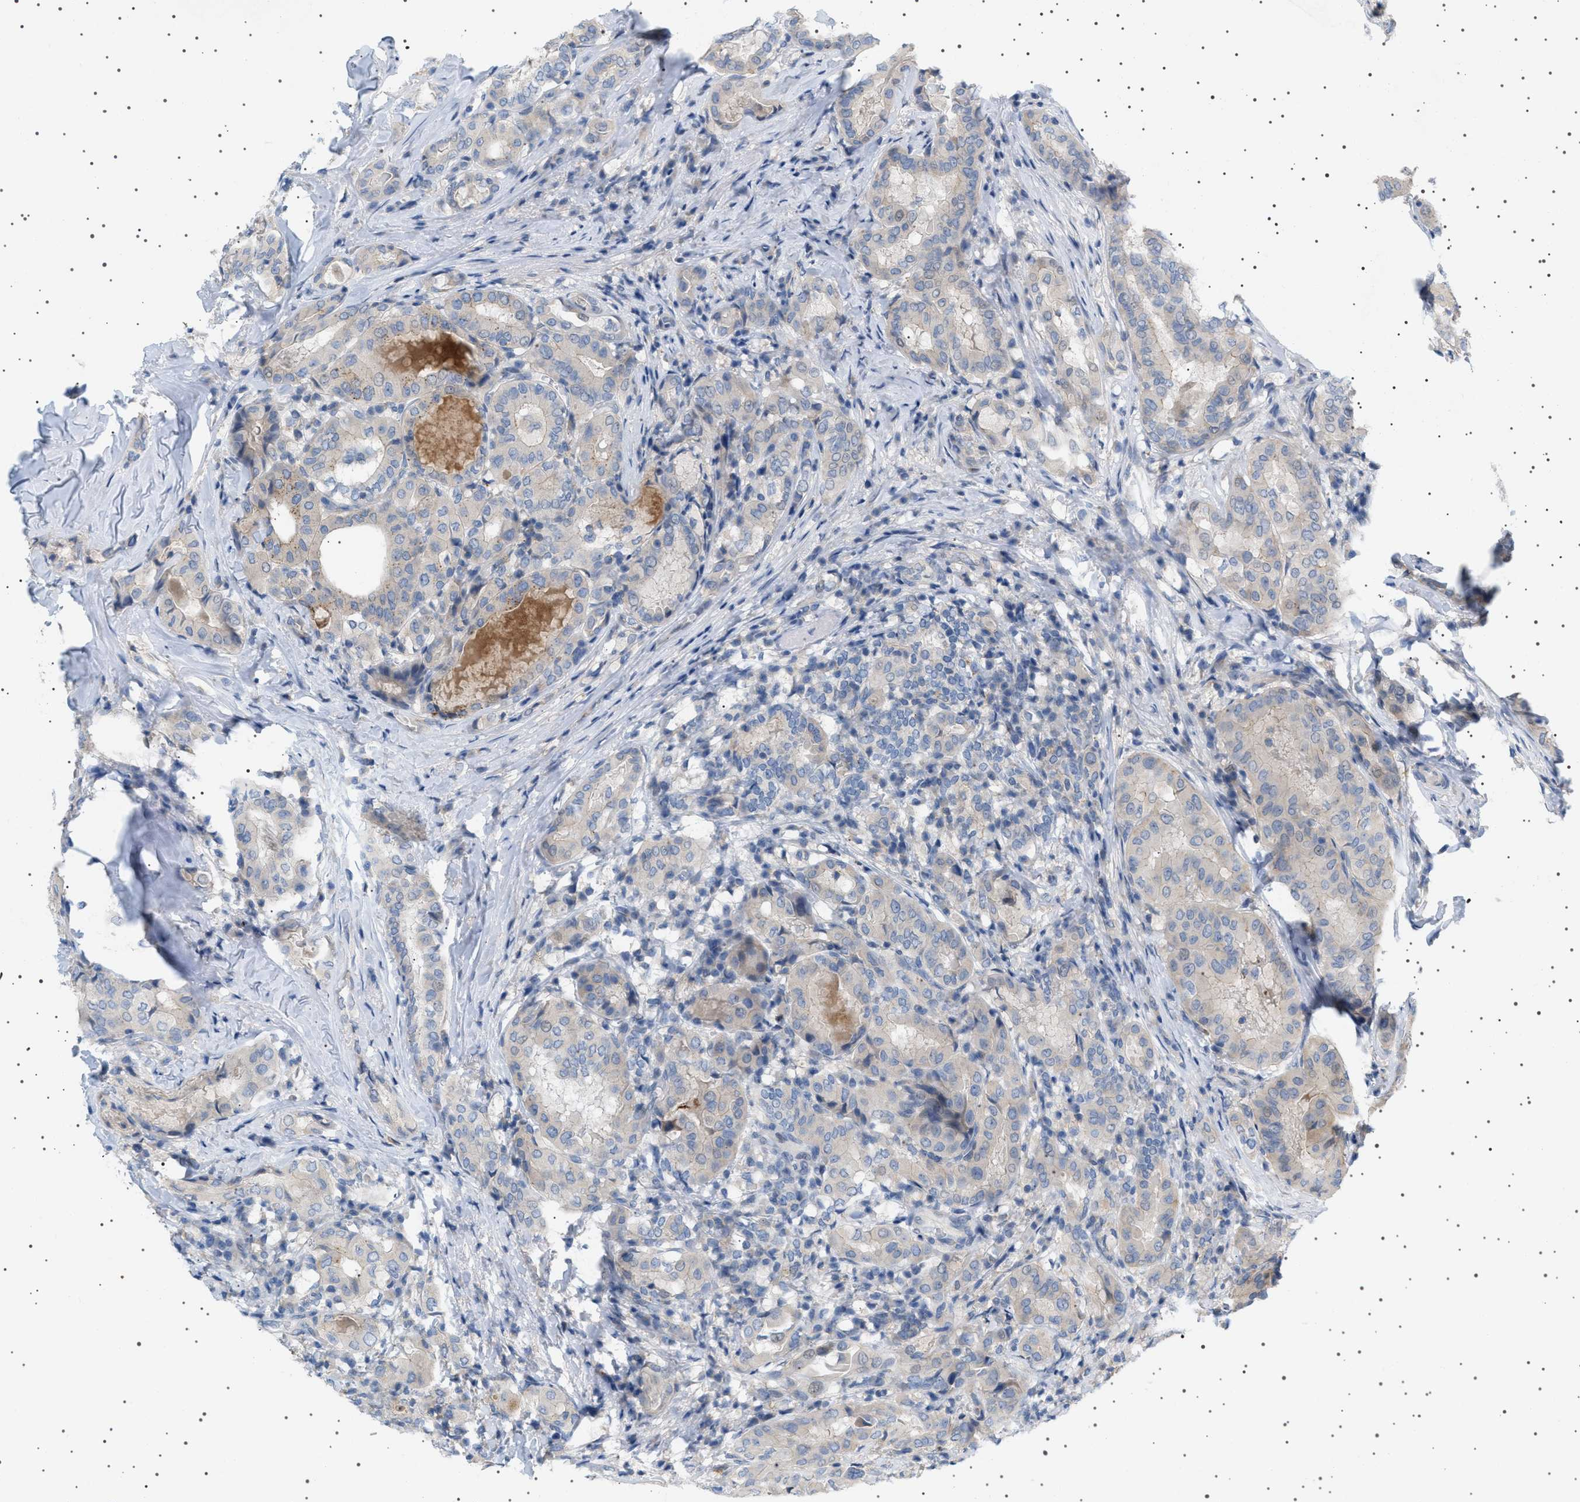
{"staining": {"intensity": "negative", "quantity": "none", "location": "none"}, "tissue": "thyroid cancer", "cell_type": "Tumor cells", "image_type": "cancer", "snomed": [{"axis": "morphology", "description": "Papillary adenocarcinoma, NOS"}, {"axis": "topography", "description": "Thyroid gland"}], "caption": "Micrograph shows no significant protein positivity in tumor cells of thyroid papillary adenocarcinoma.", "gene": "ADCY10", "patient": {"sex": "female", "age": 42}}